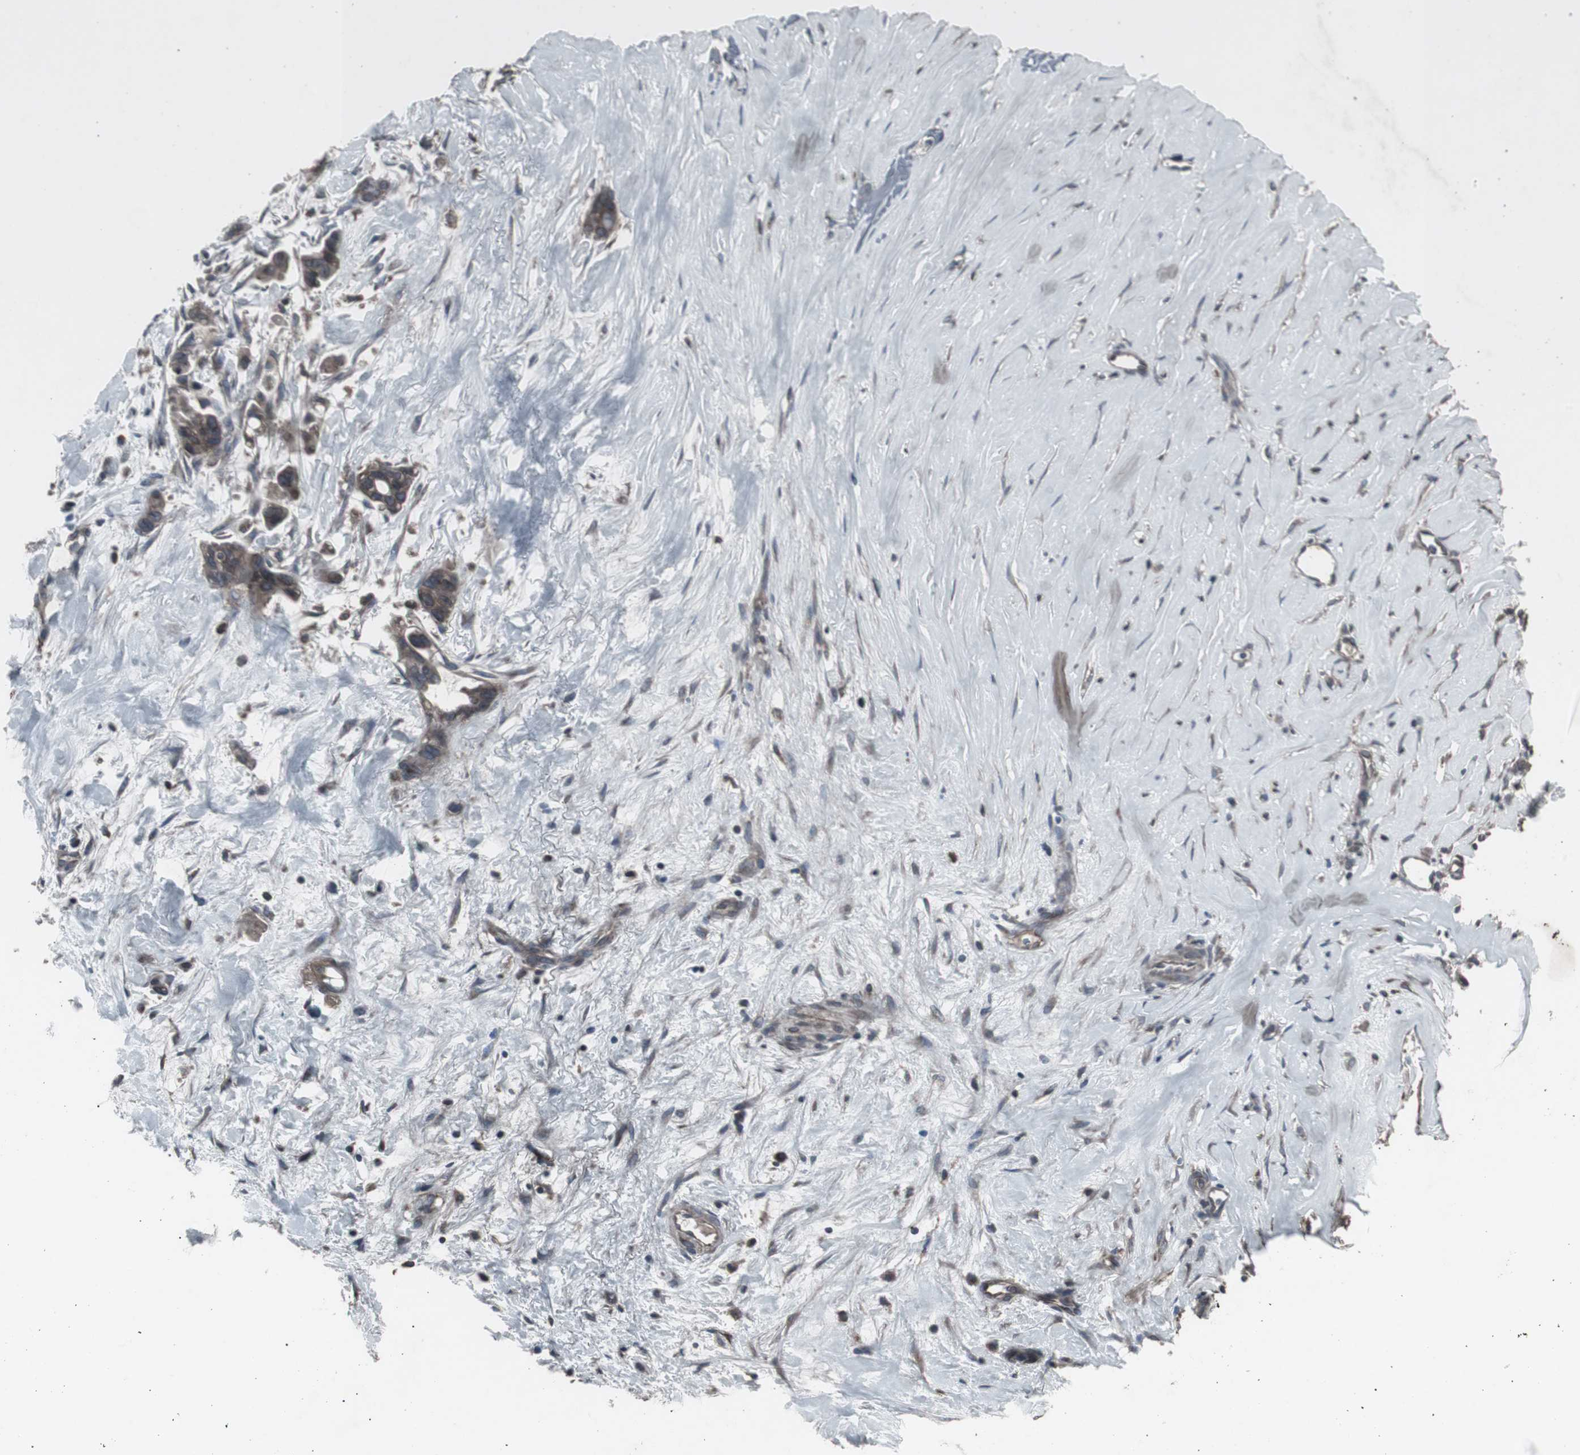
{"staining": {"intensity": "moderate", "quantity": "25%-75%", "location": "cytoplasmic/membranous"}, "tissue": "liver cancer", "cell_type": "Tumor cells", "image_type": "cancer", "snomed": [{"axis": "morphology", "description": "Cholangiocarcinoma"}, {"axis": "topography", "description": "Liver"}], "caption": "This is an image of IHC staining of liver cancer (cholangiocarcinoma), which shows moderate expression in the cytoplasmic/membranous of tumor cells.", "gene": "SSTR2", "patient": {"sex": "female", "age": 65}}